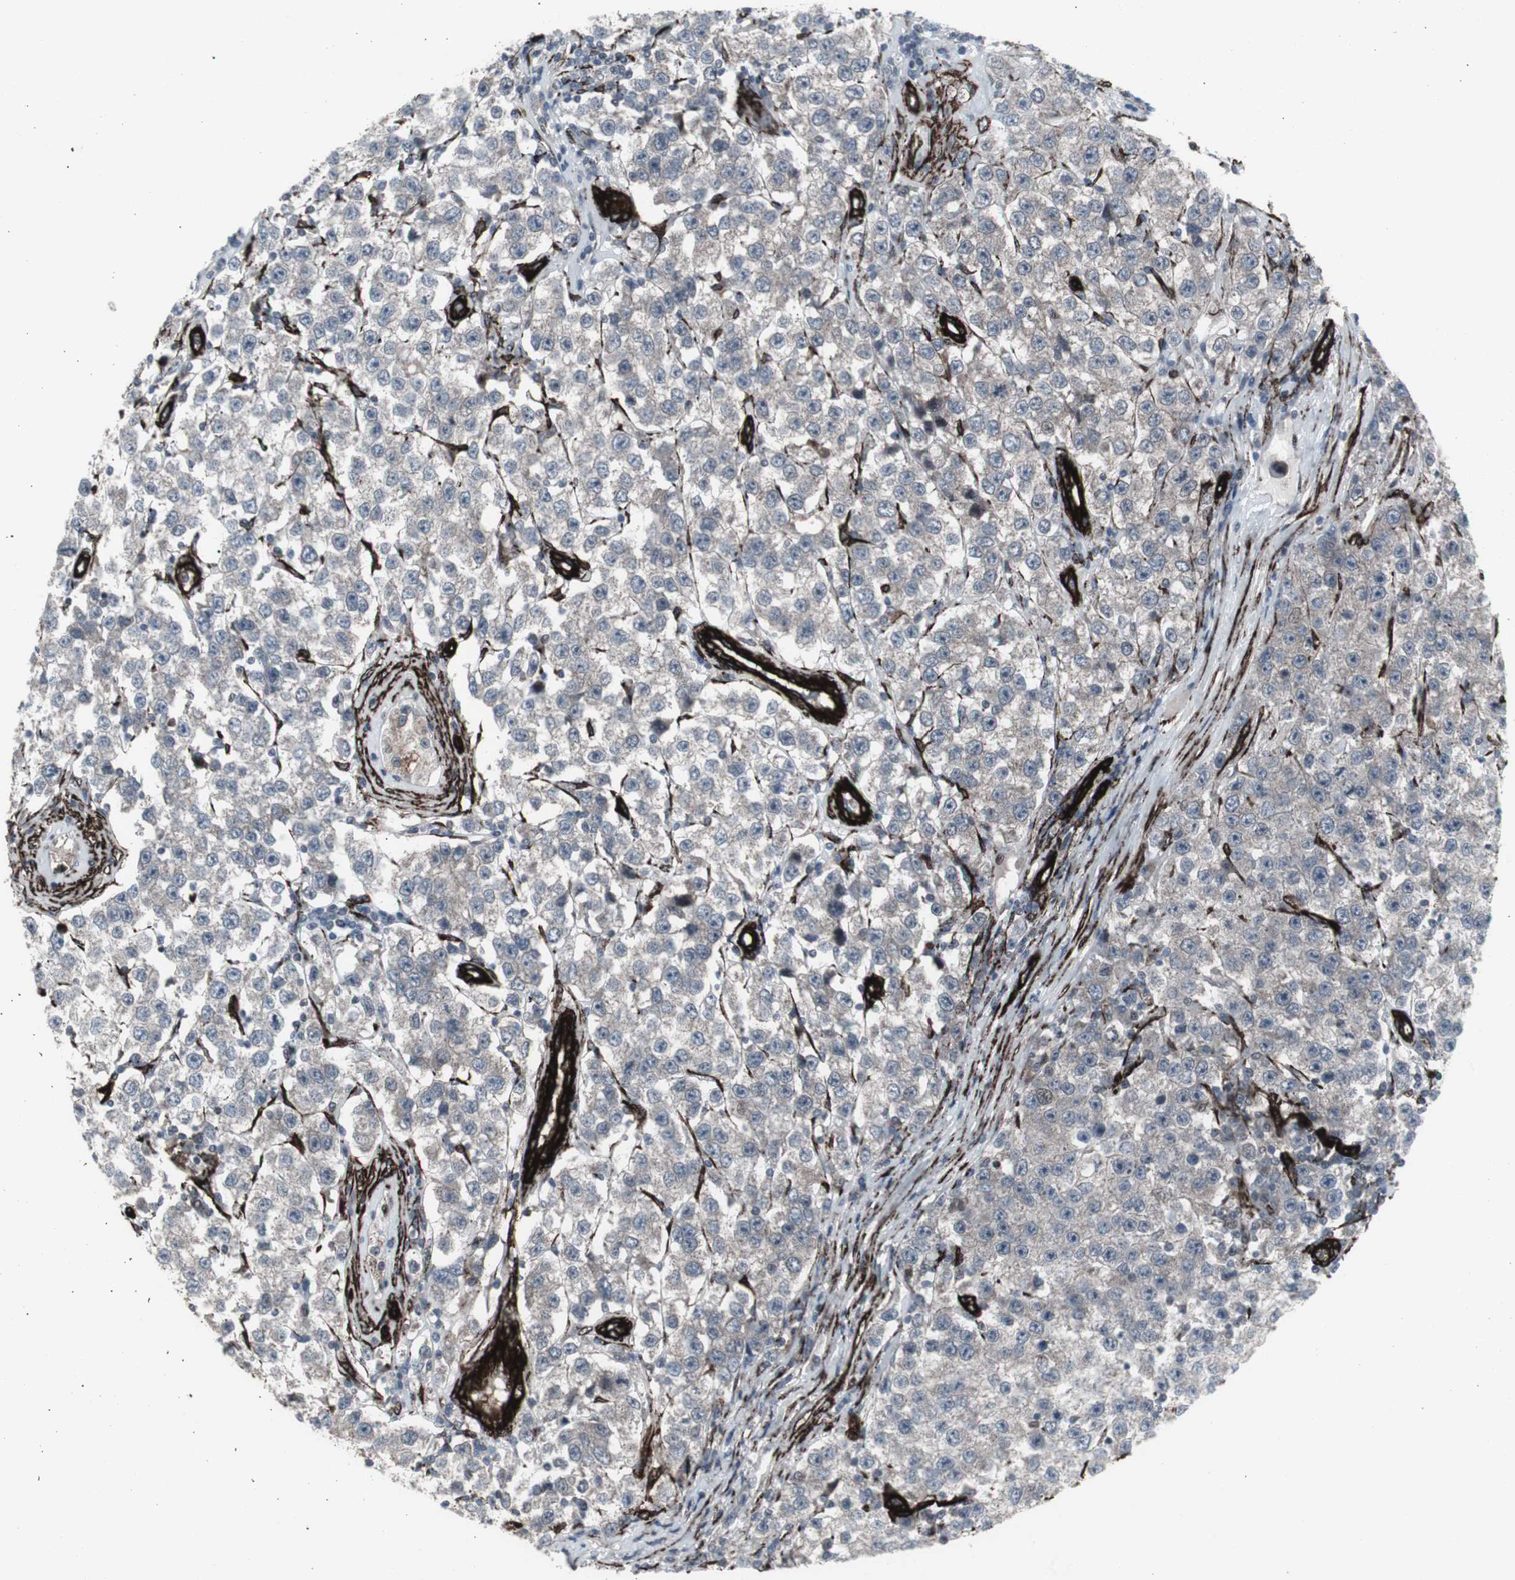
{"staining": {"intensity": "negative", "quantity": "none", "location": "none"}, "tissue": "testis cancer", "cell_type": "Tumor cells", "image_type": "cancer", "snomed": [{"axis": "morphology", "description": "Seminoma, NOS"}, {"axis": "topography", "description": "Testis"}], "caption": "Photomicrograph shows no protein positivity in tumor cells of seminoma (testis) tissue.", "gene": "PDGFA", "patient": {"sex": "male", "age": 52}}